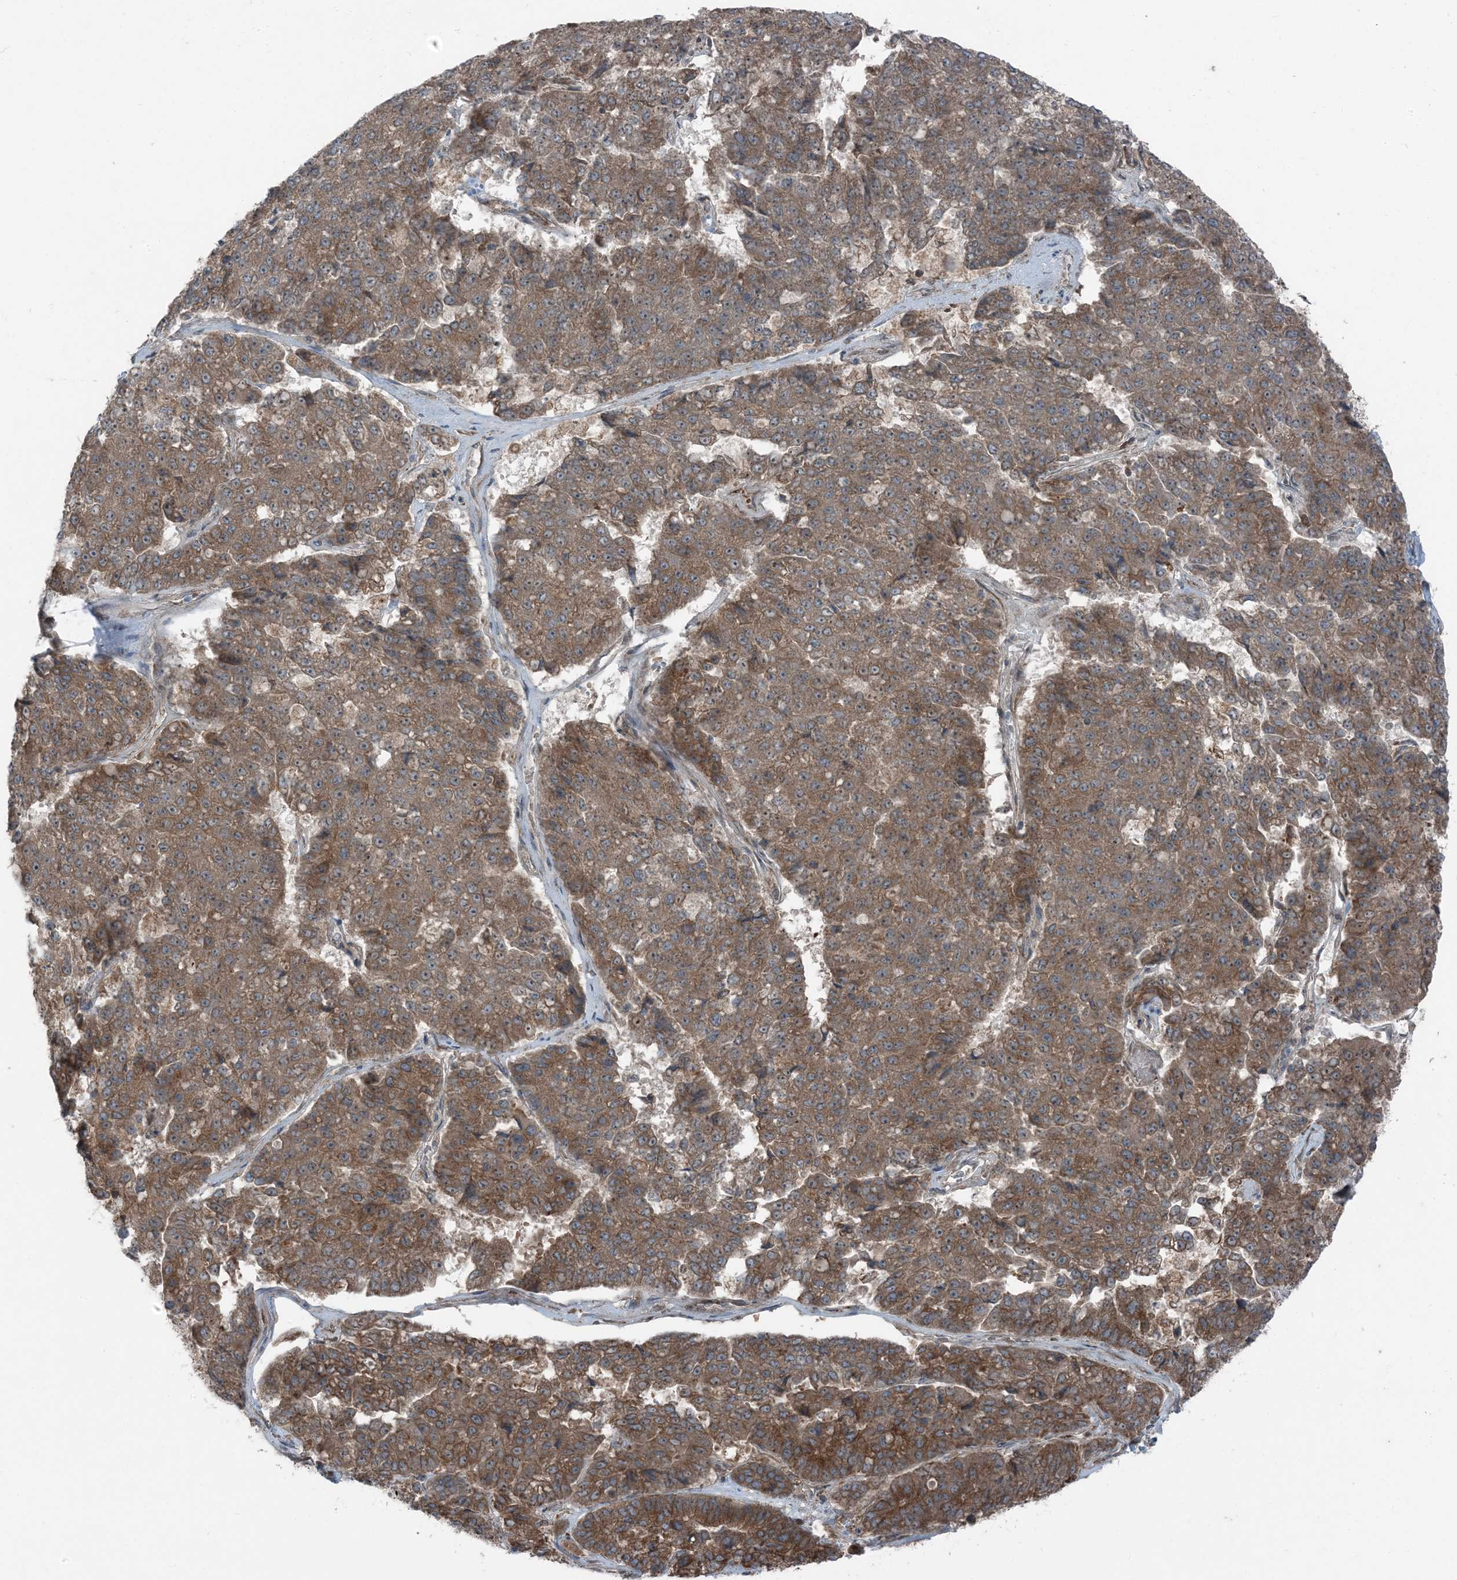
{"staining": {"intensity": "moderate", "quantity": ">75%", "location": "cytoplasmic/membranous"}, "tissue": "pancreatic cancer", "cell_type": "Tumor cells", "image_type": "cancer", "snomed": [{"axis": "morphology", "description": "Adenocarcinoma, NOS"}, {"axis": "topography", "description": "Pancreas"}], "caption": "A brown stain shows moderate cytoplasmic/membranous staining of a protein in pancreatic cancer (adenocarcinoma) tumor cells.", "gene": "RAB3GAP1", "patient": {"sex": "male", "age": 50}}